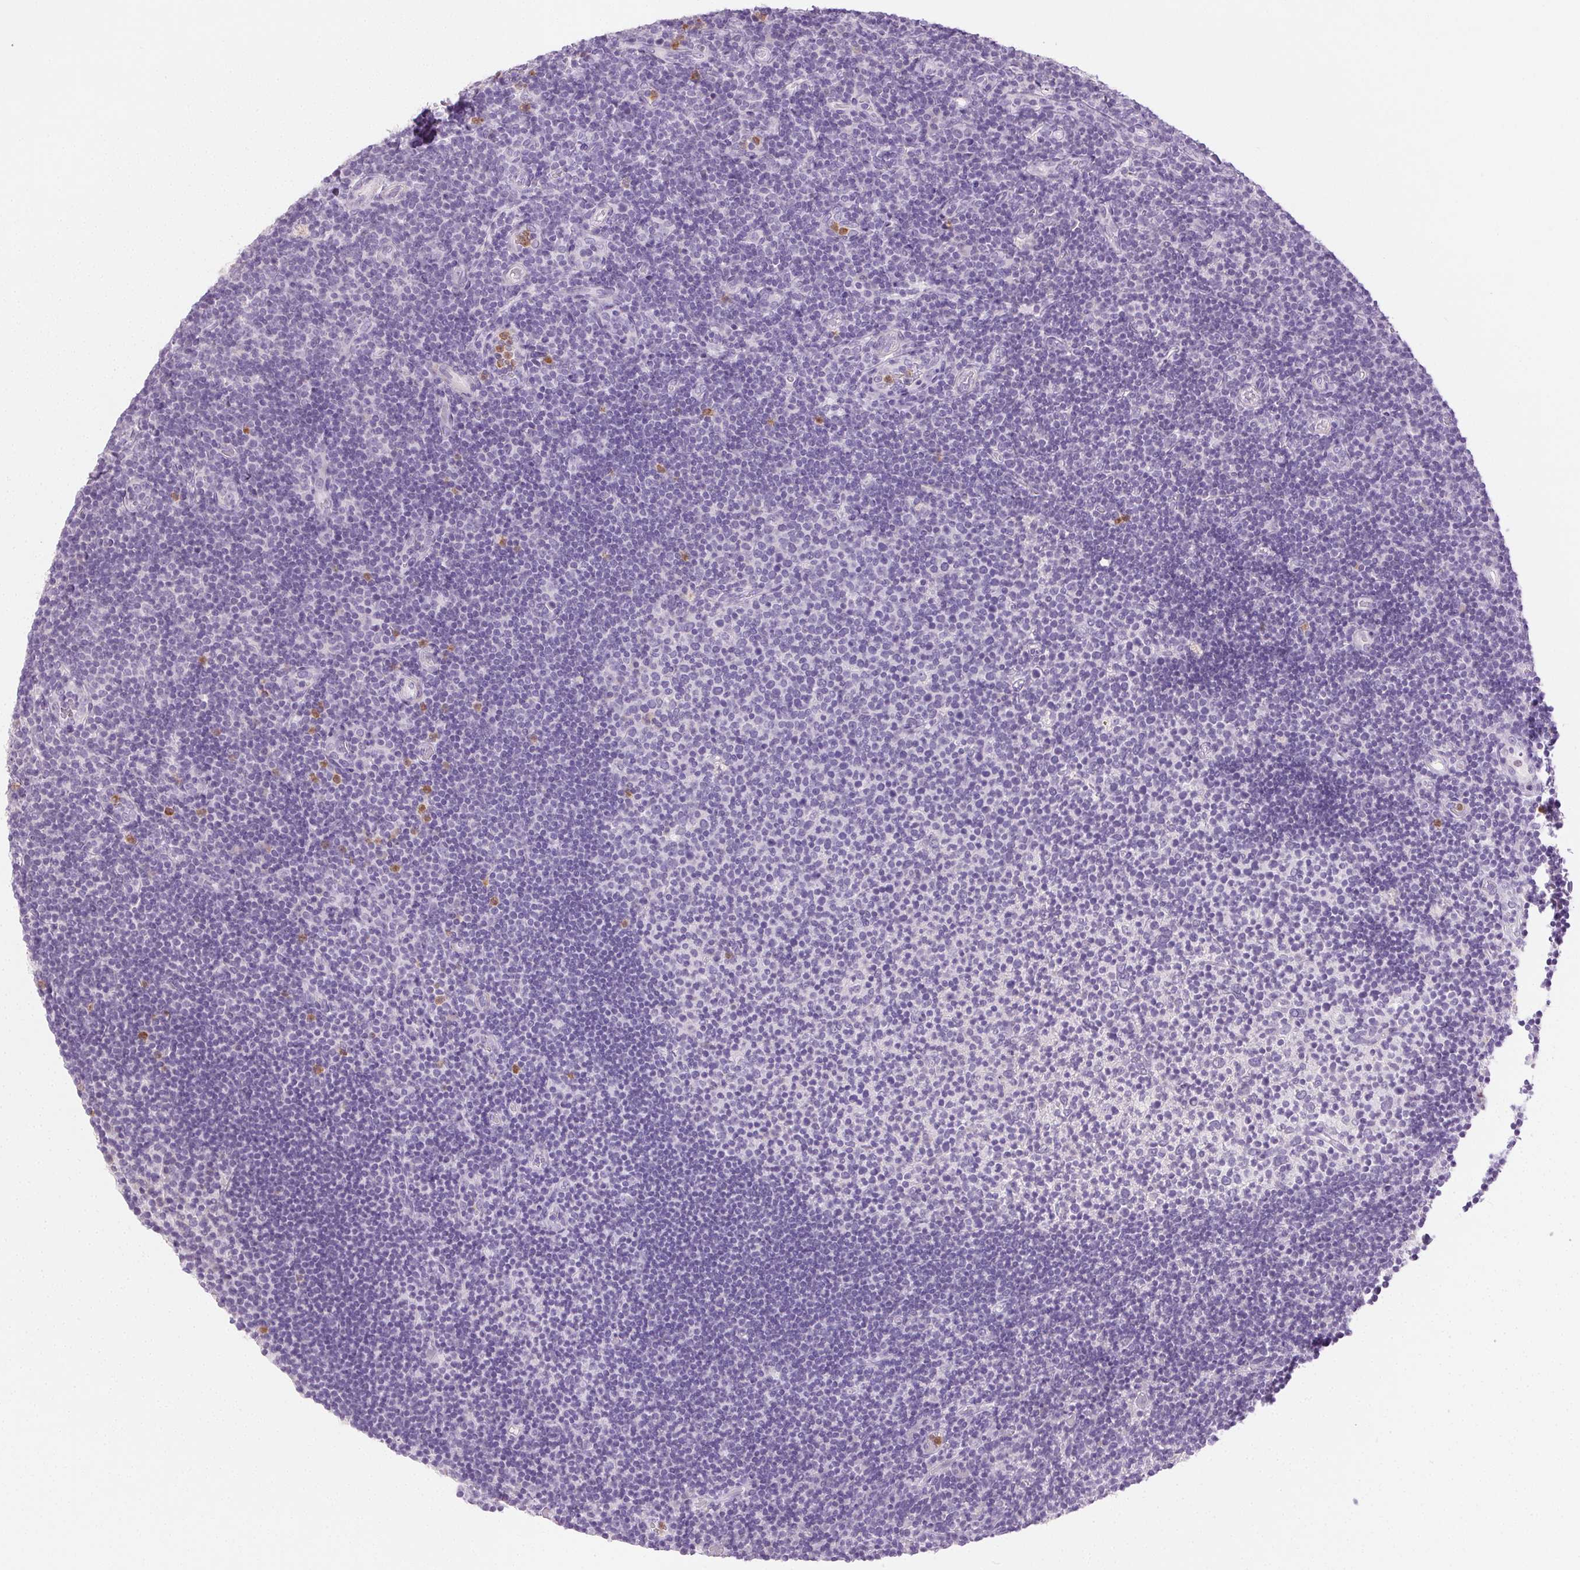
{"staining": {"intensity": "negative", "quantity": "none", "location": "none"}, "tissue": "tonsil", "cell_type": "Germinal center cells", "image_type": "normal", "snomed": [{"axis": "morphology", "description": "Normal tissue, NOS"}, {"axis": "topography", "description": "Tonsil"}], "caption": "Germinal center cells are negative for brown protein staining in unremarkable tonsil.", "gene": "EMX2", "patient": {"sex": "female", "age": 10}}